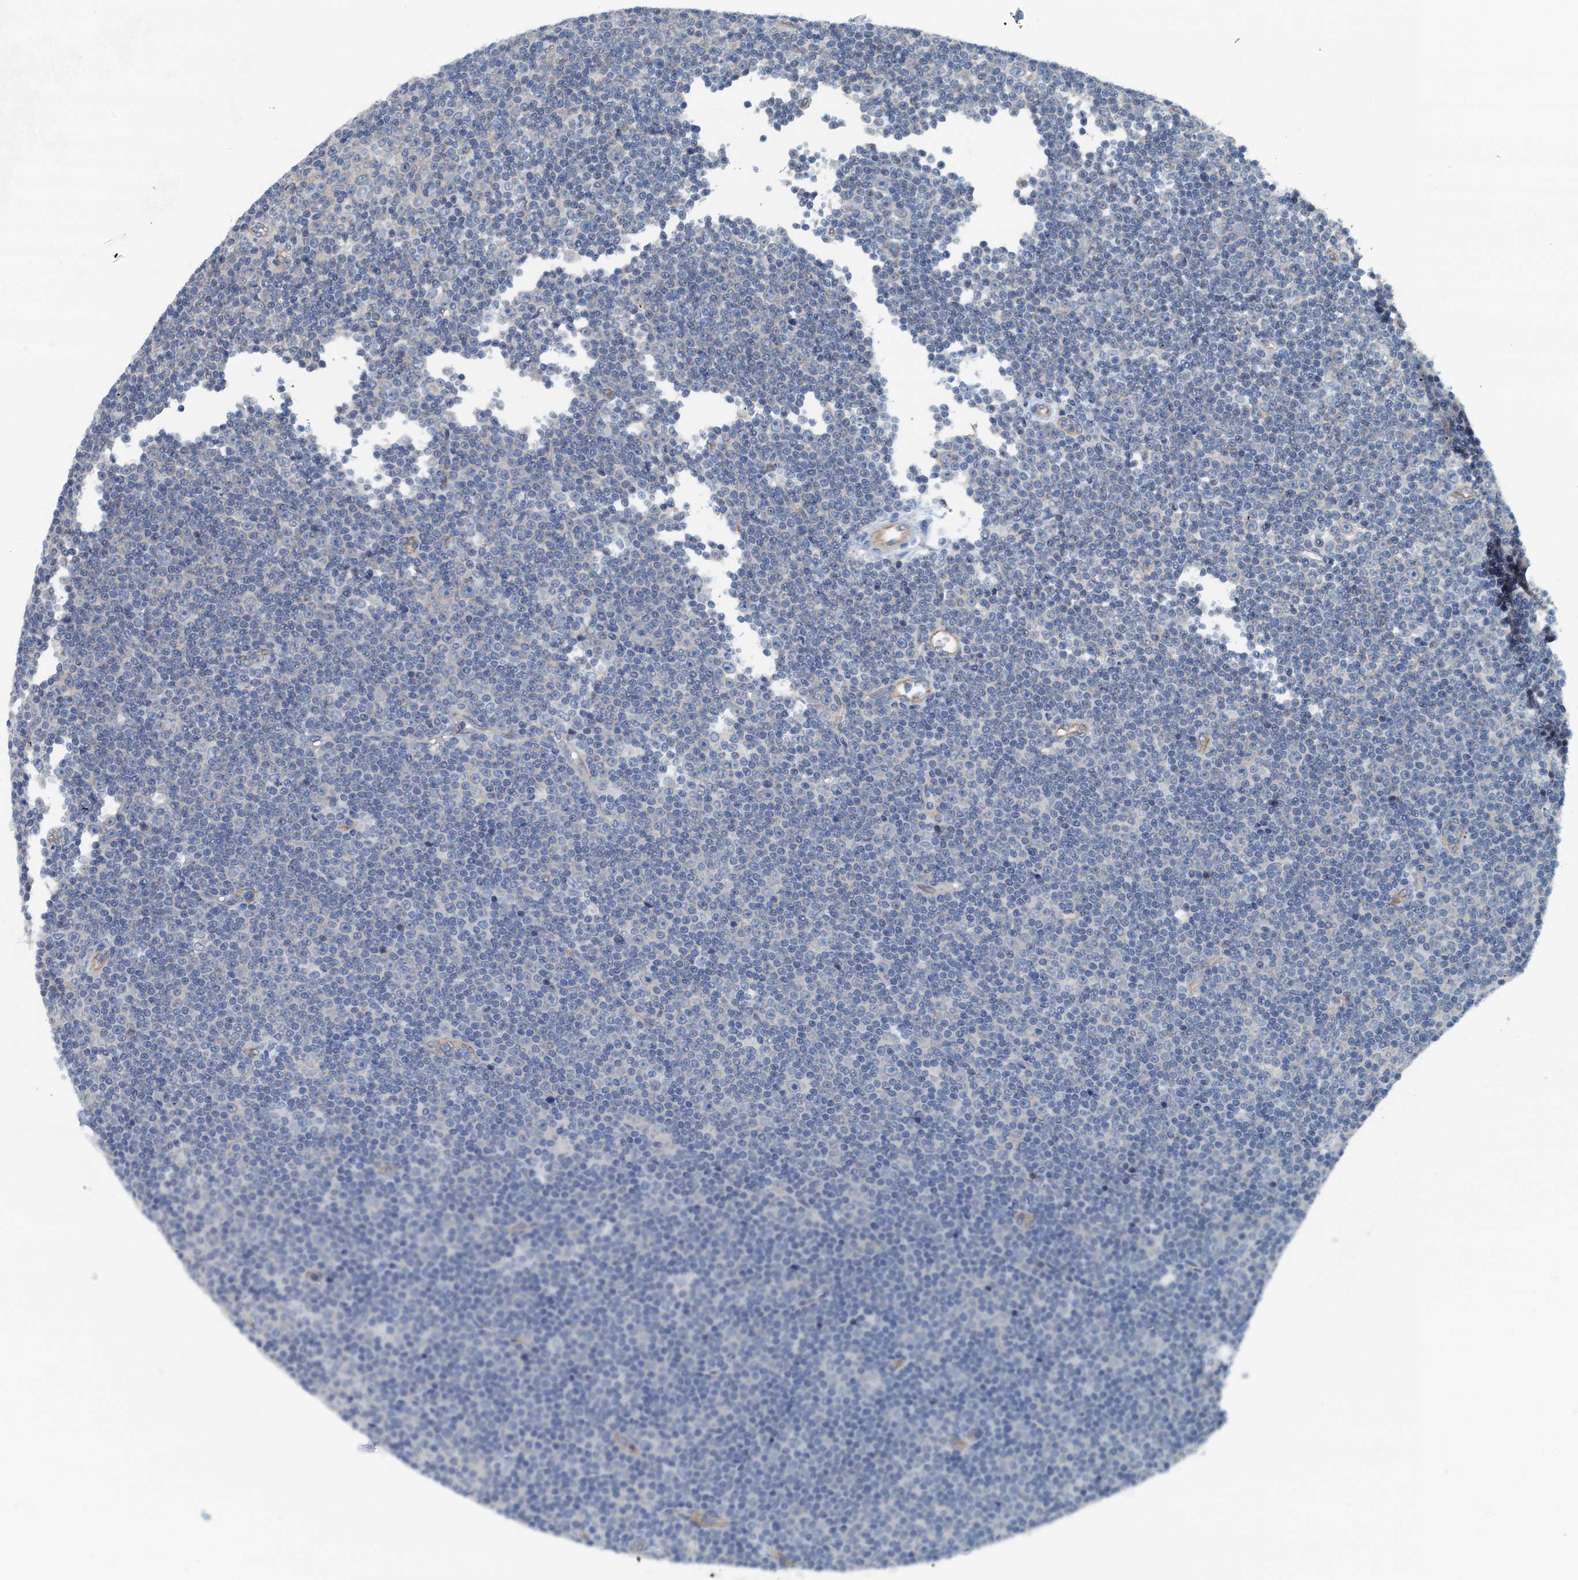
{"staining": {"intensity": "negative", "quantity": "none", "location": "none"}, "tissue": "lymphoma", "cell_type": "Tumor cells", "image_type": "cancer", "snomed": [{"axis": "morphology", "description": "Malignant lymphoma, non-Hodgkin's type, Low grade"}, {"axis": "topography", "description": "Lymph node"}], "caption": "DAB immunohistochemical staining of human malignant lymphoma, non-Hodgkin's type (low-grade) shows no significant positivity in tumor cells.", "gene": "GFOD2", "patient": {"sex": "female", "age": 67}}